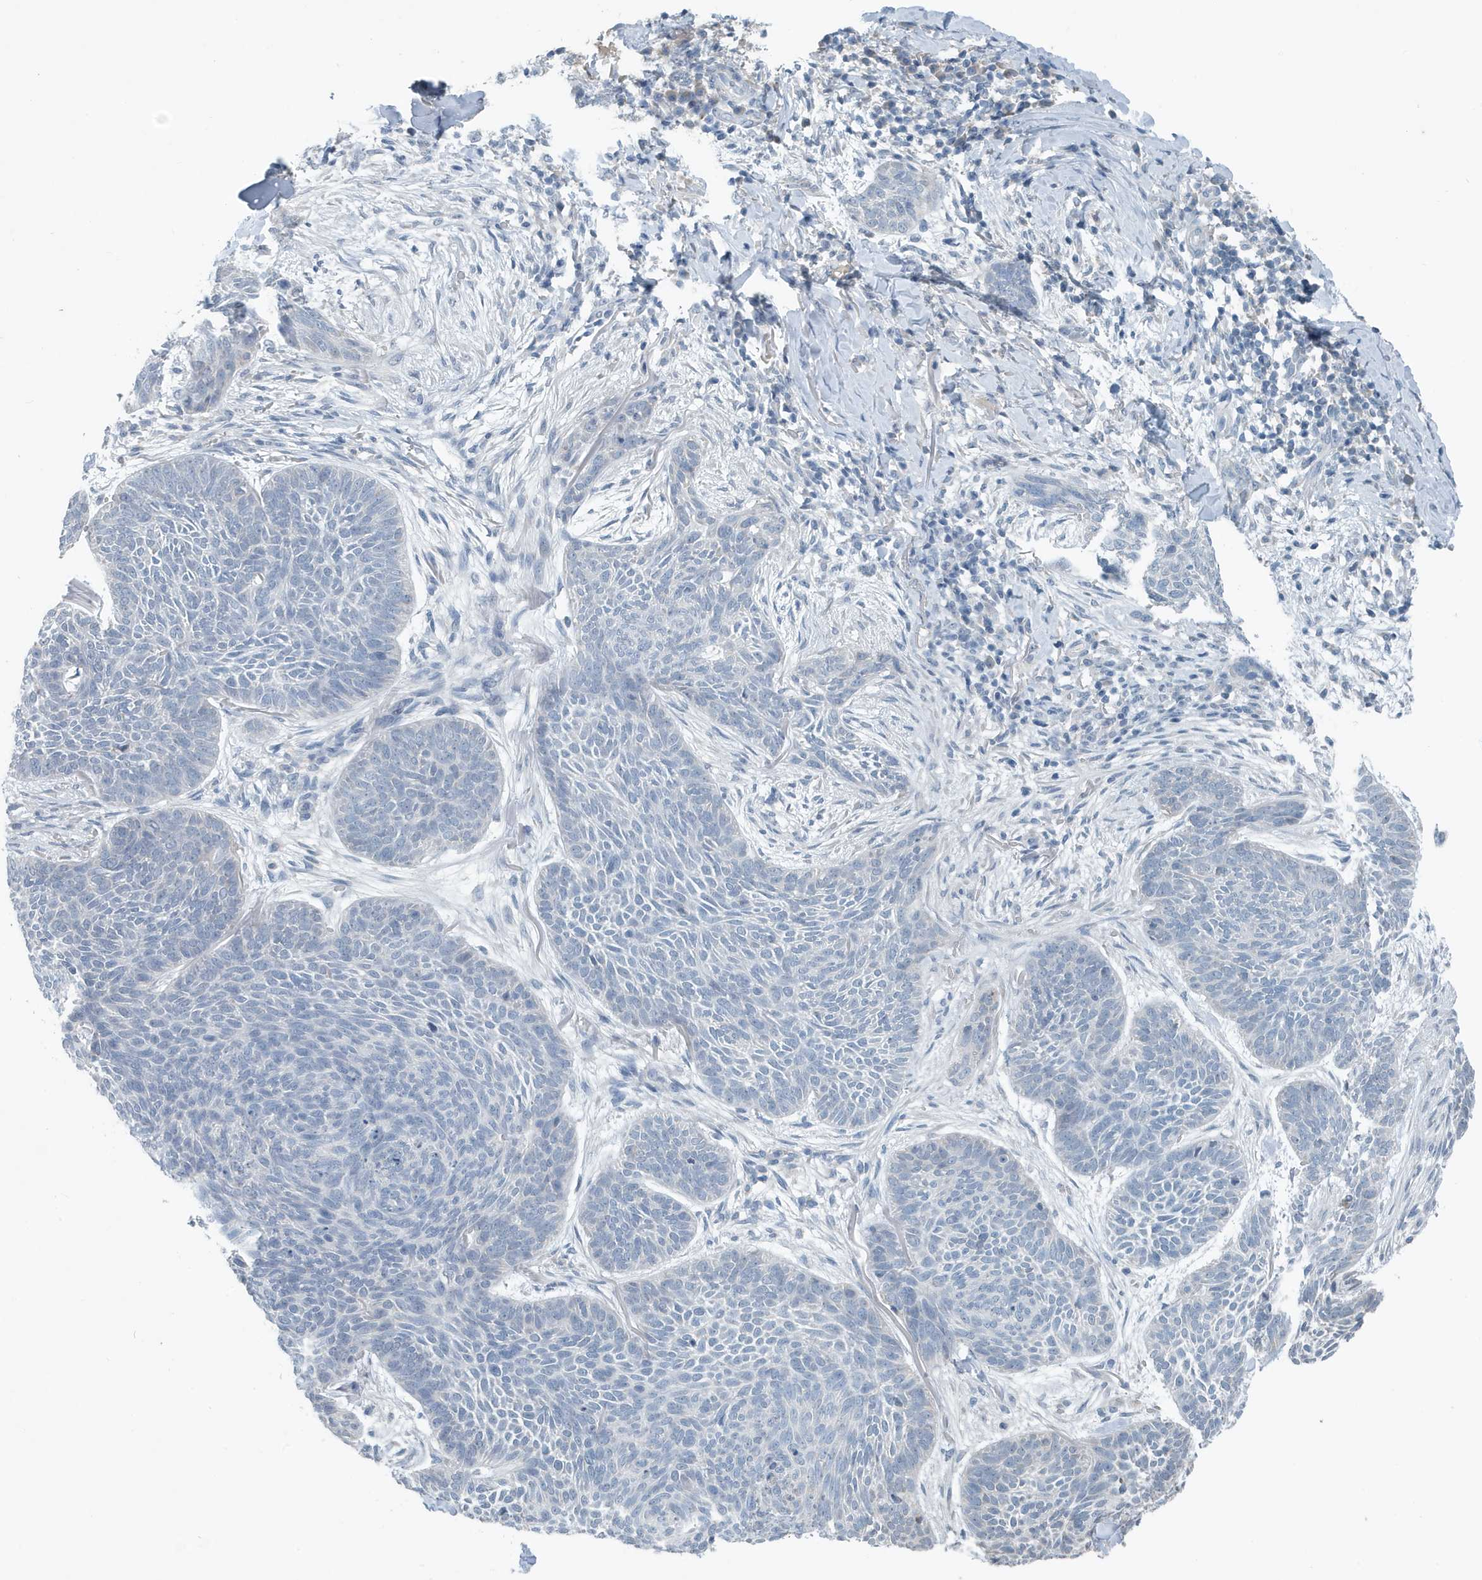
{"staining": {"intensity": "negative", "quantity": "none", "location": "none"}, "tissue": "skin cancer", "cell_type": "Tumor cells", "image_type": "cancer", "snomed": [{"axis": "morphology", "description": "Basal cell carcinoma"}, {"axis": "topography", "description": "Skin"}], "caption": "High magnification brightfield microscopy of basal cell carcinoma (skin) stained with DAB (brown) and counterstained with hematoxylin (blue): tumor cells show no significant expression.", "gene": "UGT2B4", "patient": {"sex": "male", "age": 85}}